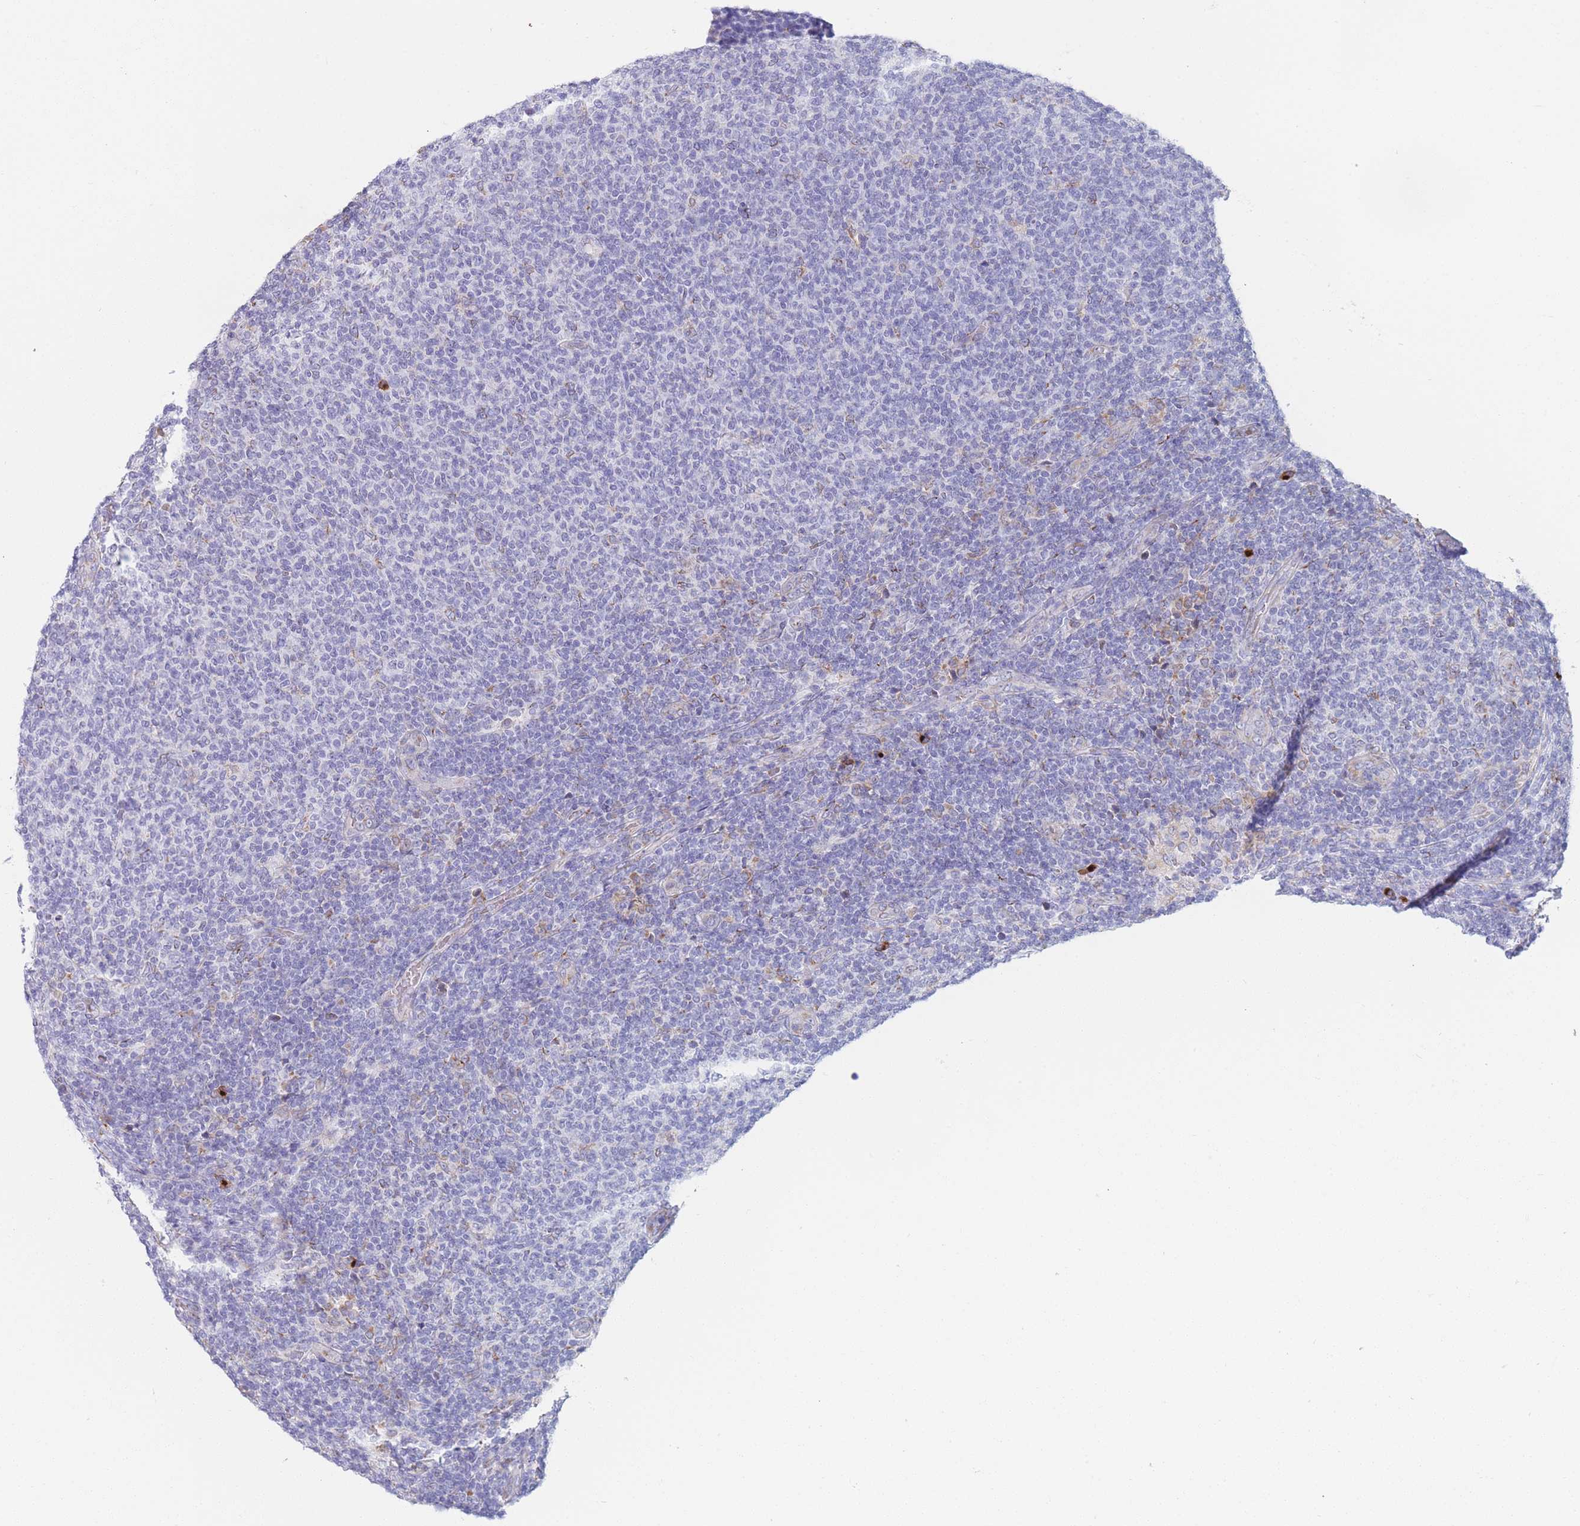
{"staining": {"intensity": "negative", "quantity": "none", "location": "none"}, "tissue": "lymphoma", "cell_type": "Tumor cells", "image_type": "cancer", "snomed": [{"axis": "morphology", "description": "Malignant lymphoma, non-Hodgkin's type, Low grade"}, {"axis": "topography", "description": "Lymph node"}], "caption": "IHC histopathology image of lymphoma stained for a protein (brown), which displays no positivity in tumor cells.", "gene": "MRPL30", "patient": {"sex": "male", "age": 66}}